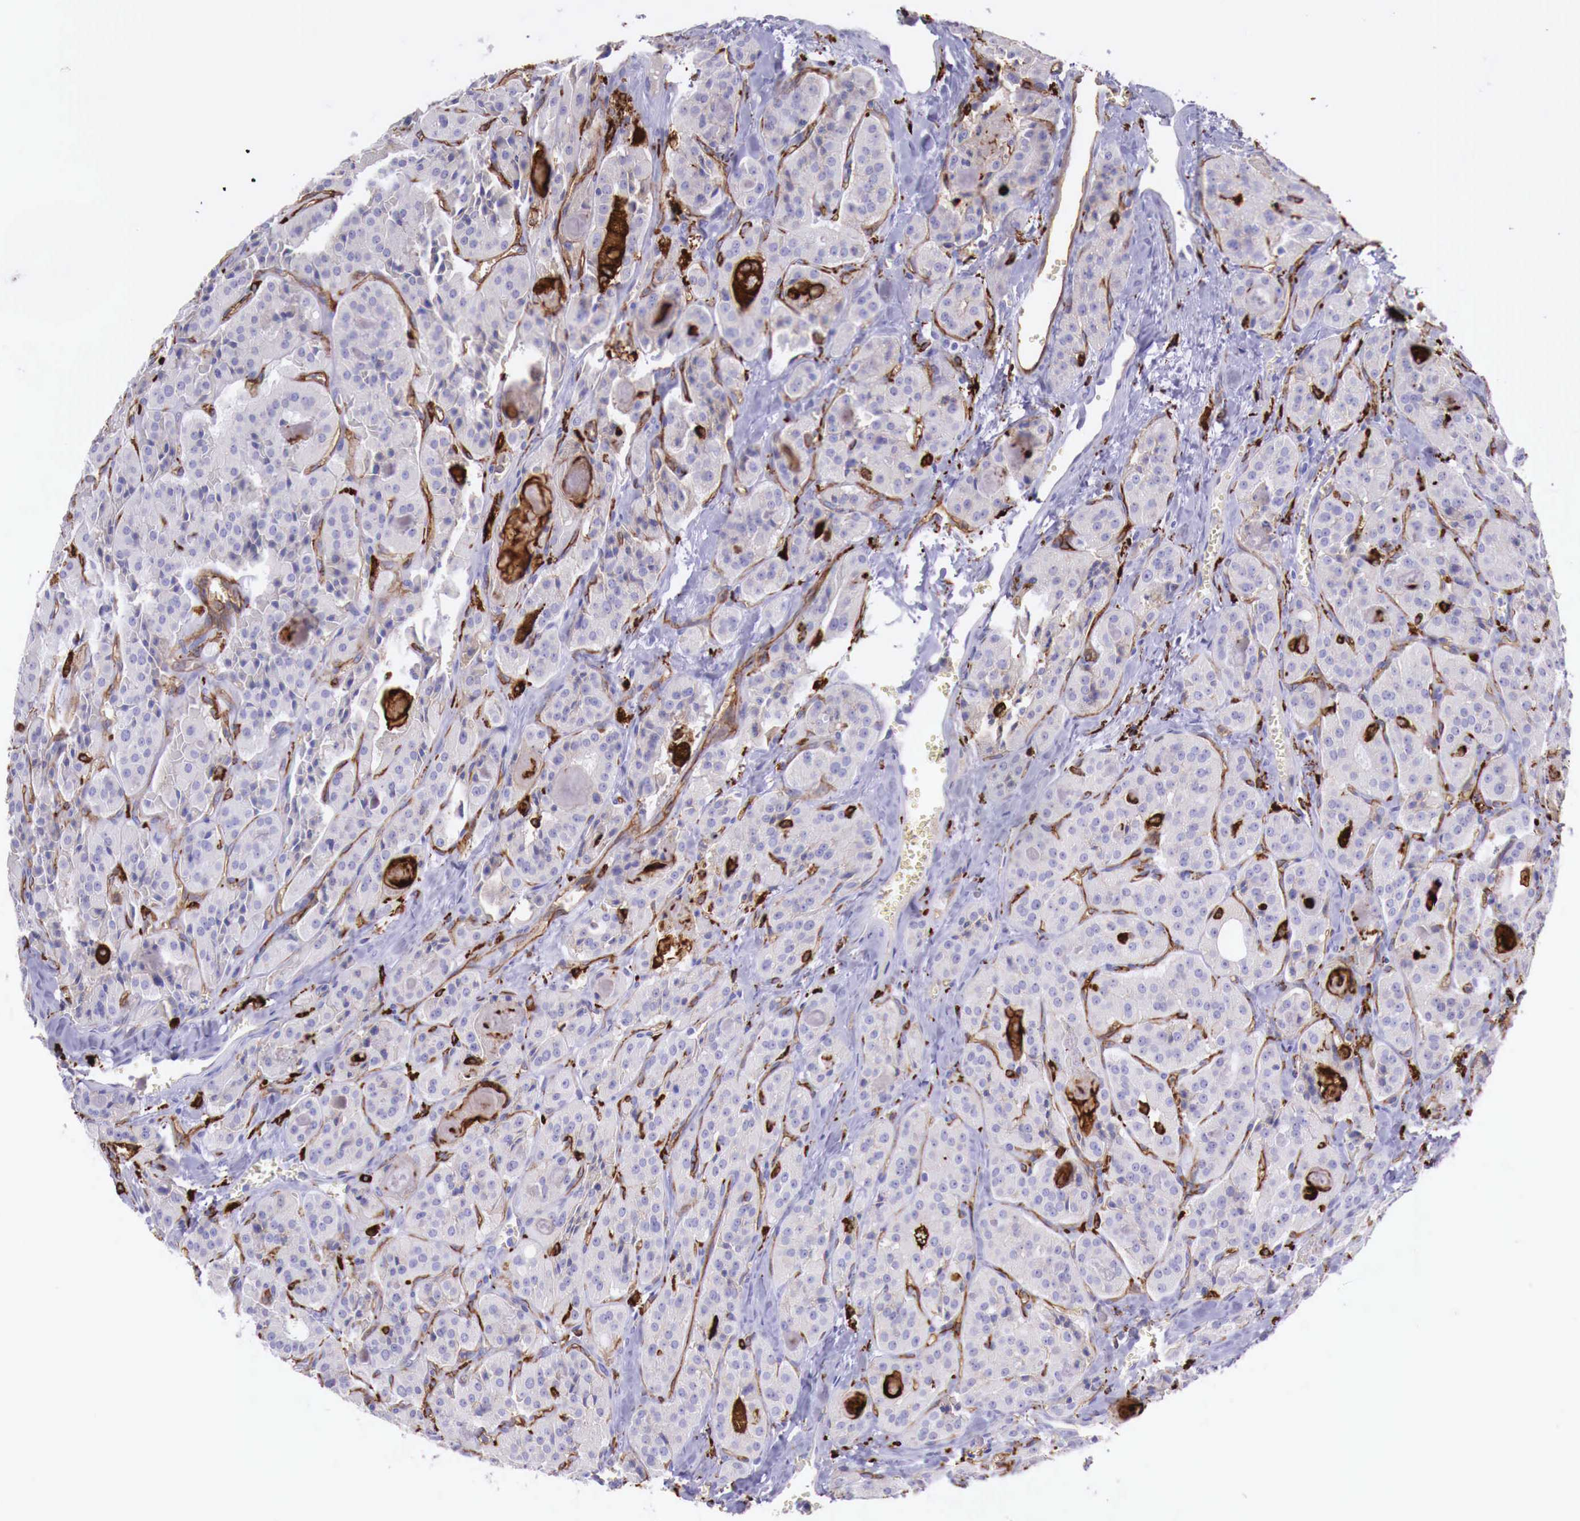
{"staining": {"intensity": "negative", "quantity": "none", "location": "none"}, "tissue": "thyroid cancer", "cell_type": "Tumor cells", "image_type": "cancer", "snomed": [{"axis": "morphology", "description": "Carcinoma, NOS"}, {"axis": "topography", "description": "Thyroid gland"}], "caption": "This is an immunohistochemistry (IHC) photomicrograph of human thyroid cancer (carcinoma). There is no positivity in tumor cells.", "gene": "MSR1", "patient": {"sex": "male", "age": 76}}